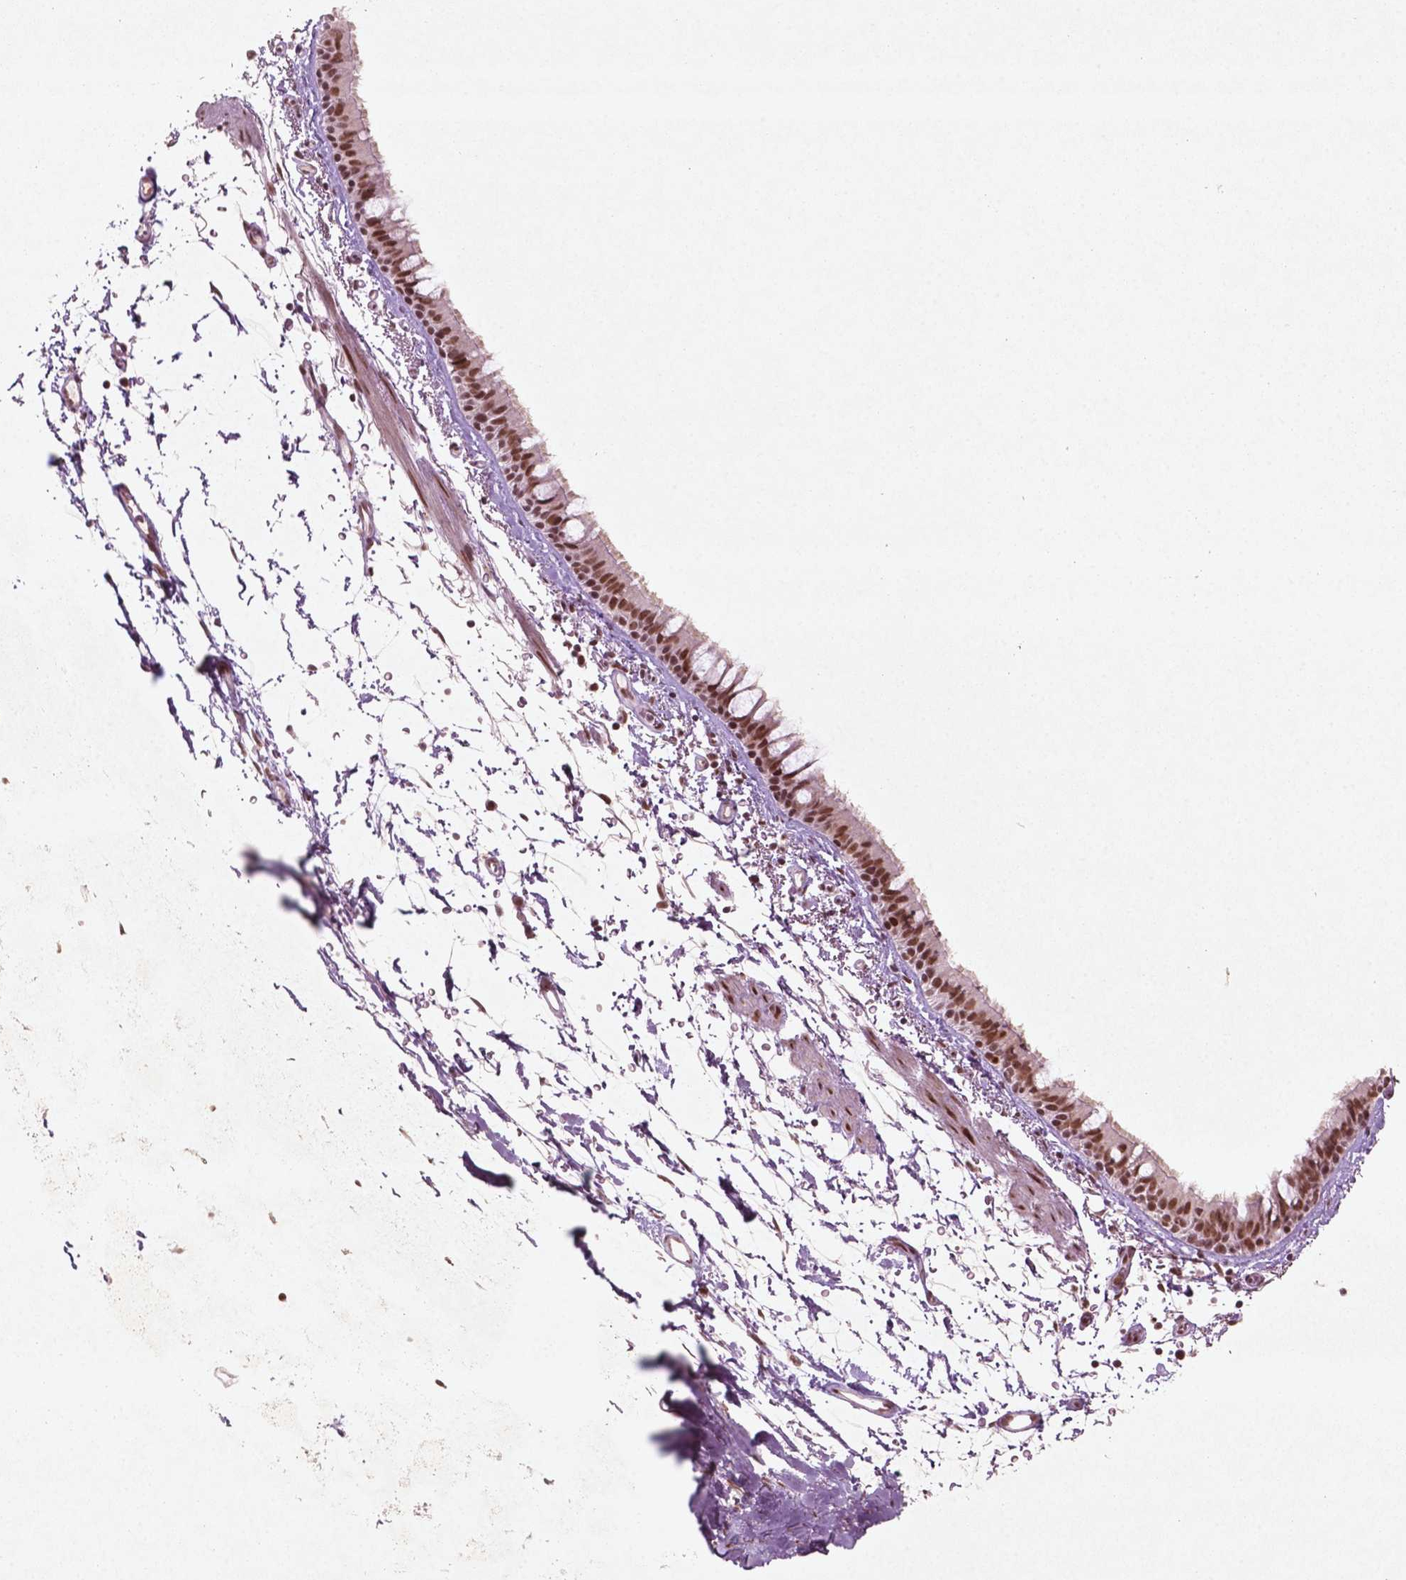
{"staining": {"intensity": "strong", "quantity": ">75%", "location": "nuclear"}, "tissue": "bronchus", "cell_type": "Respiratory epithelial cells", "image_type": "normal", "snomed": [{"axis": "morphology", "description": "Normal tissue, NOS"}, {"axis": "topography", "description": "Bronchus"}], "caption": "Strong nuclear protein positivity is present in about >75% of respiratory epithelial cells in bronchus. Immunohistochemistry (ihc) stains the protein of interest in brown and the nuclei are stained blue.", "gene": "HMG20B", "patient": {"sex": "female", "age": 61}}